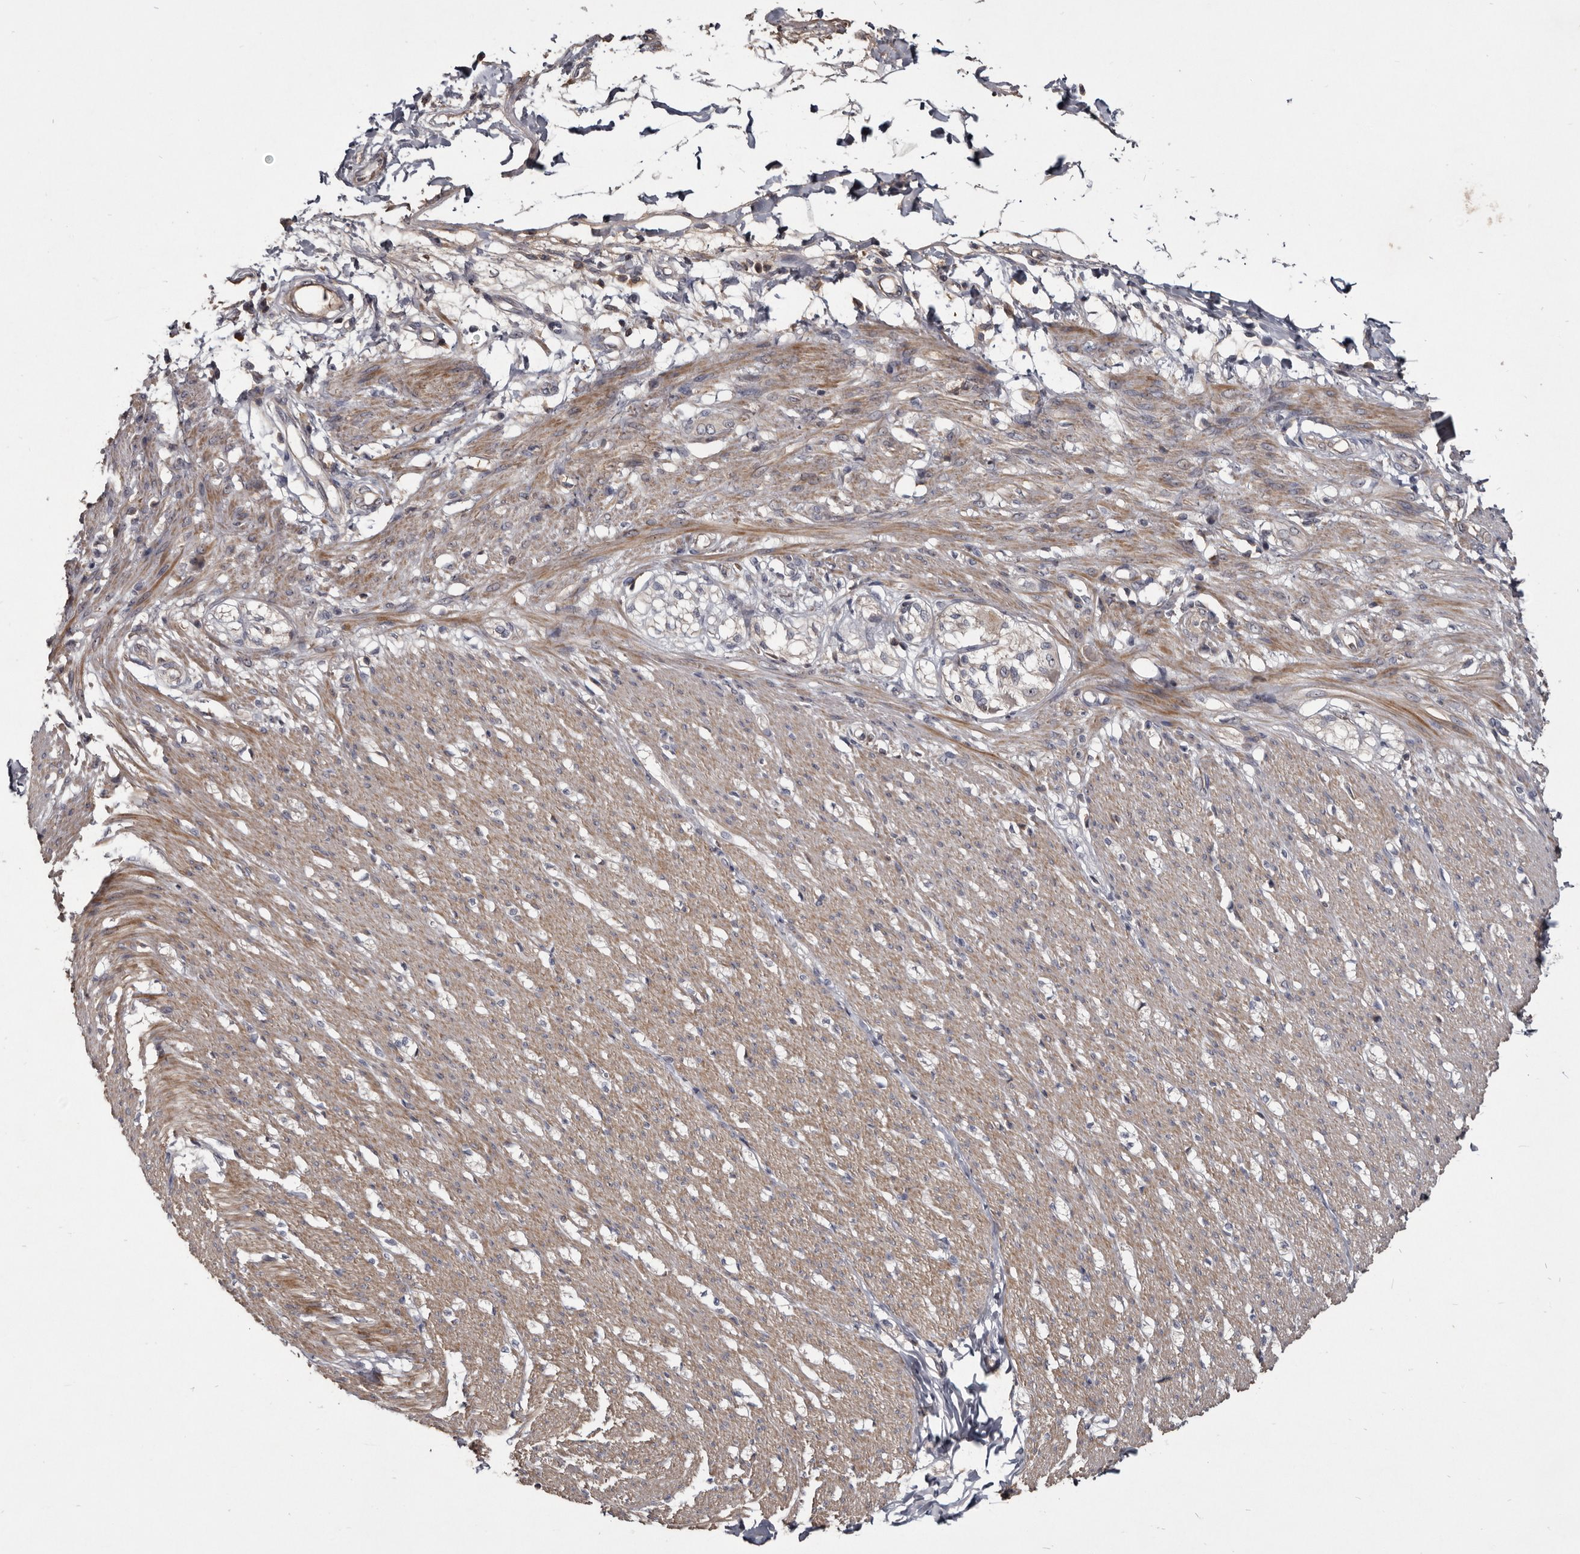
{"staining": {"intensity": "moderate", "quantity": ">75%", "location": "cytoplasmic/membranous"}, "tissue": "smooth muscle", "cell_type": "Smooth muscle cells", "image_type": "normal", "snomed": [{"axis": "morphology", "description": "Normal tissue, NOS"}, {"axis": "morphology", "description": "Adenocarcinoma, NOS"}, {"axis": "topography", "description": "Smooth muscle"}, {"axis": "topography", "description": "Colon"}], "caption": "Immunohistochemistry (IHC) of benign human smooth muscle exhibits medium levels of moderate cytoplasmic/membranous expression in approximately >75% of smooth muscle cells.", "gene": "TTC39A", "patient": {"sex": "male", "age": 14}}